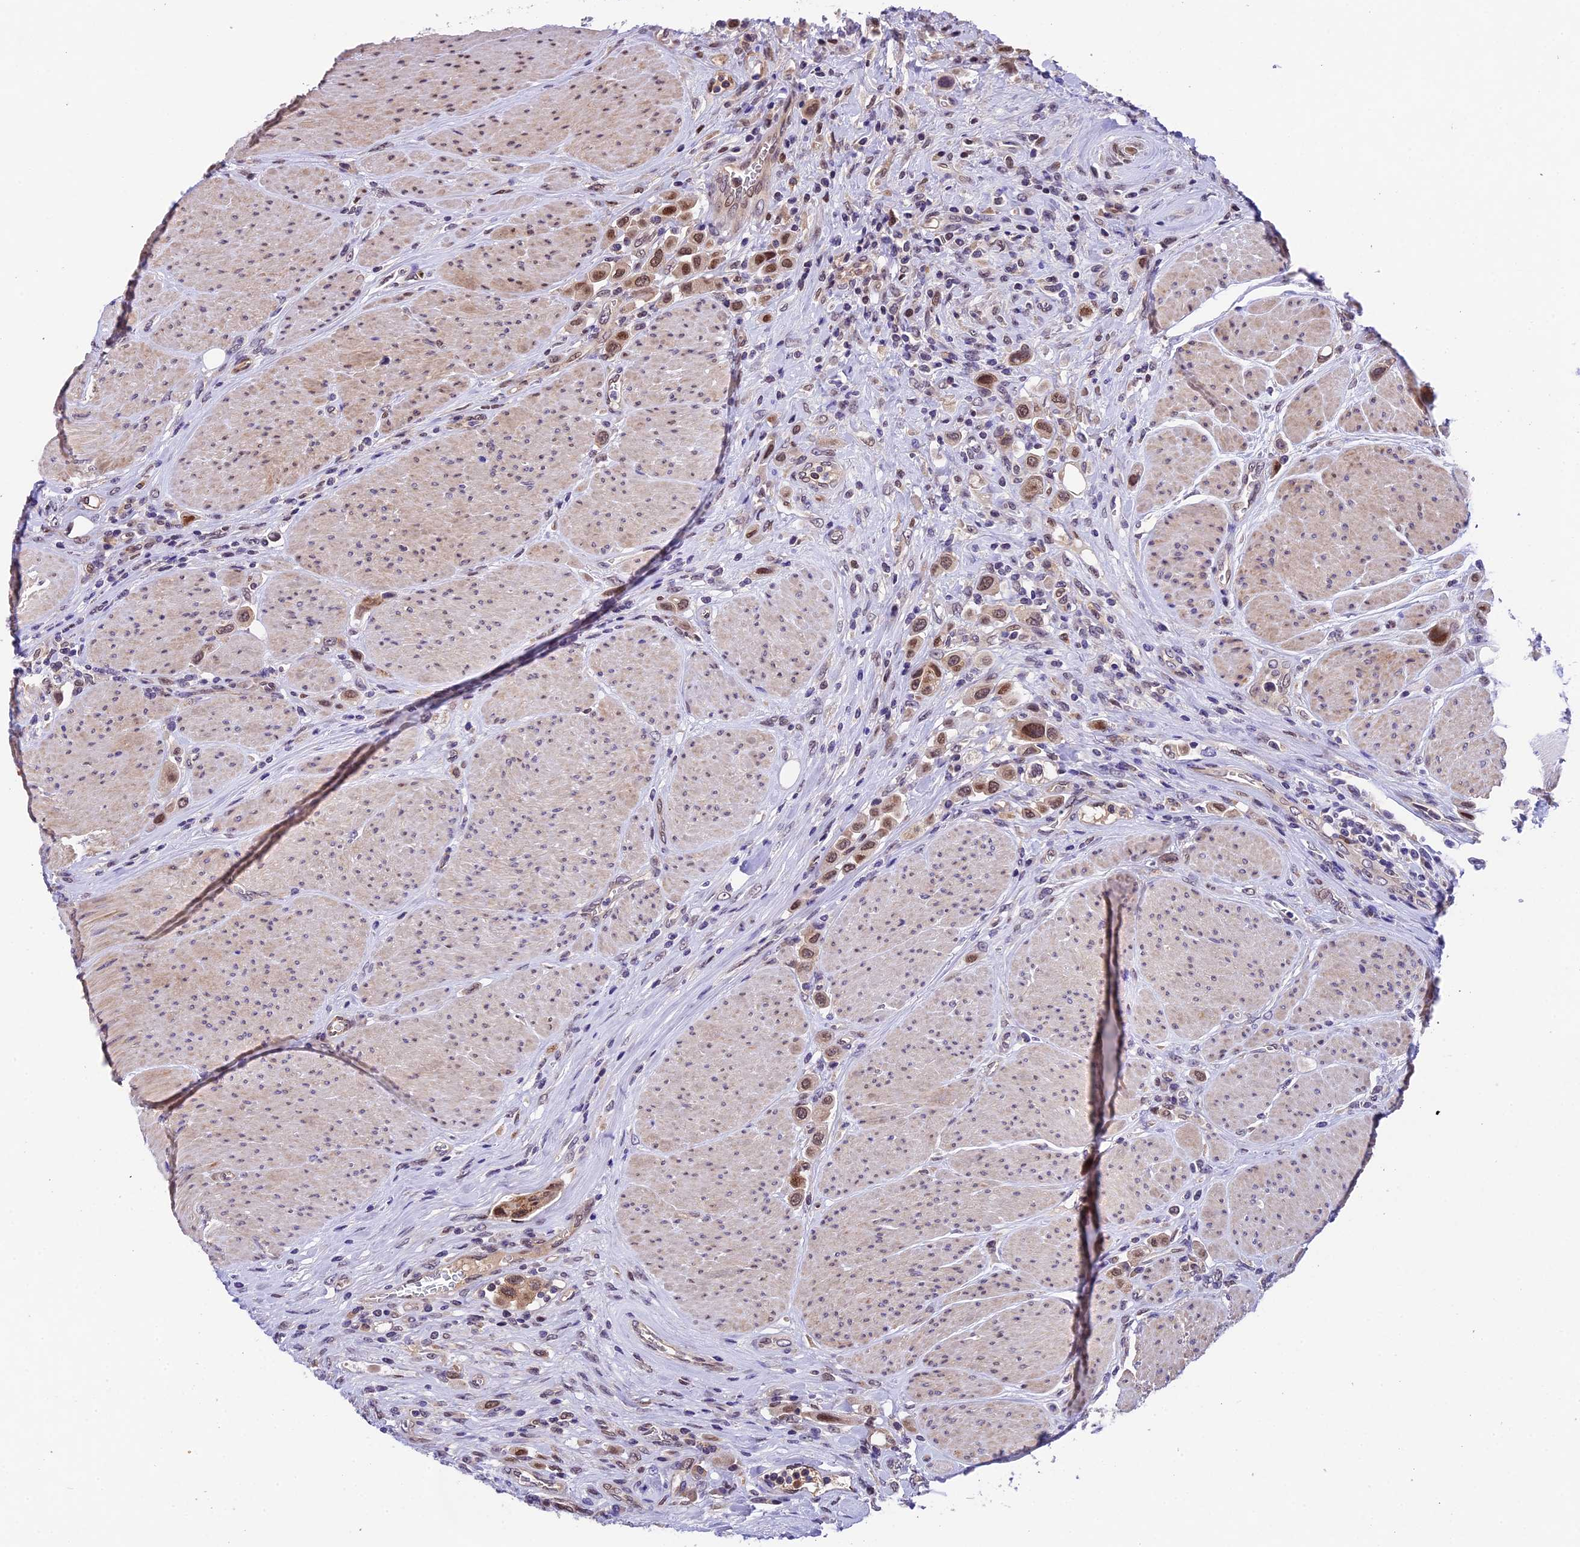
{"staining": {"intensity": "moderate", "quantity": ">75%", "location": "nuclear"}, "tissue": "urothelial cancer", "cell_type": "Tumor cells", "image_type": "cancer", "snomed": [{"axis": "morphology", "description": "Urothelial carcinoma, High grade"}, {"axis": "topography", "description": "Urinary bladder"}], "caption": "This photomicrograph shows immunohistochemistry (IHC) staining of urothelial cancer, with medium moderate nuclear positivity in about >75% of tumor cells.", "gene": "CCSER1", "patient": {"sex": "male", "age": 50}}